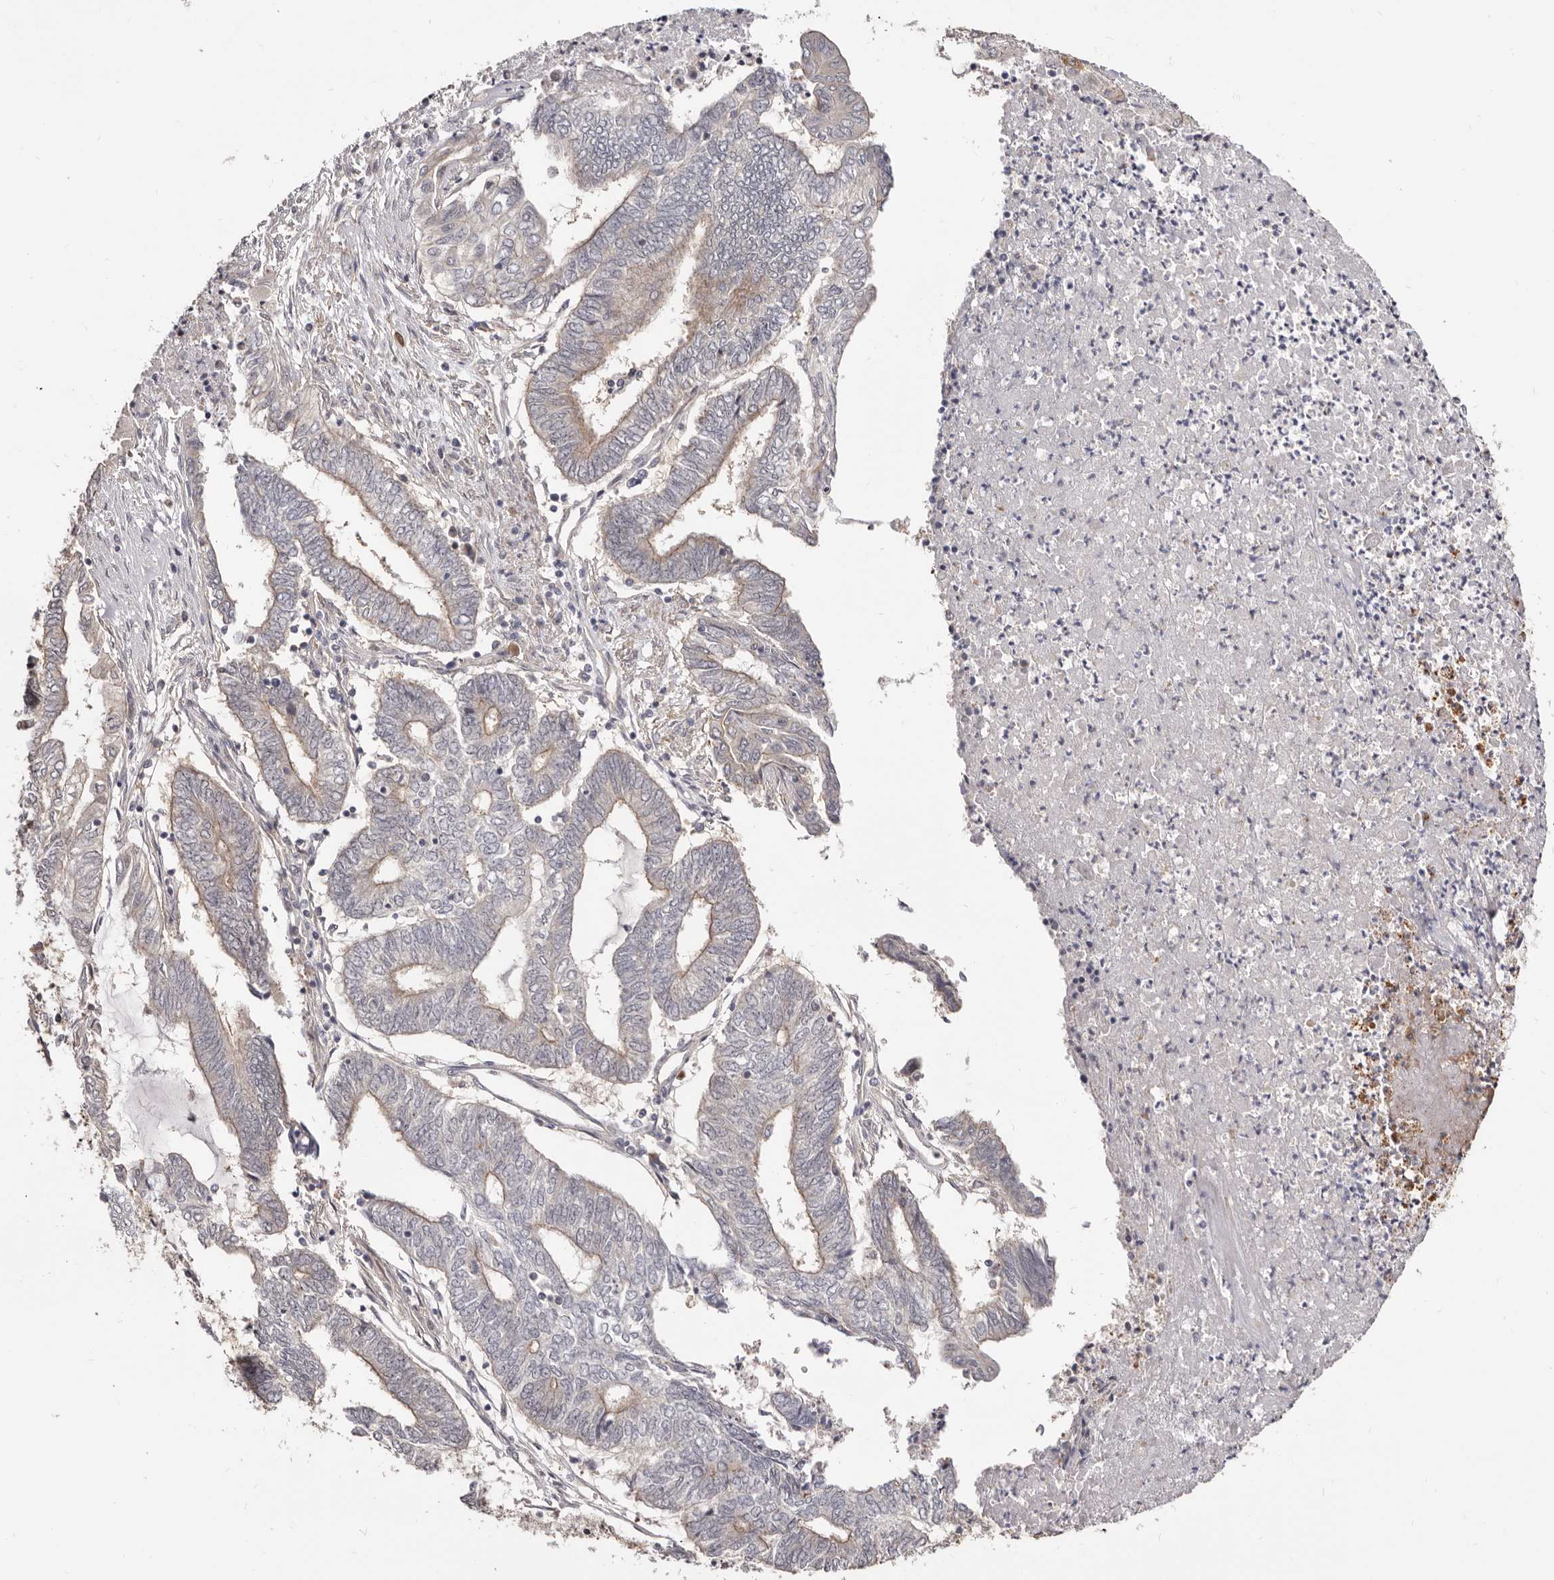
{"staining": {"intensity": "weak", "quantity": "<25%", "location": "cytoplasmic/membranous"}, "tissue": "endometrial cancer", "cell_type": "Tumor cells", "image_type": "cancer", "snomed": [{"axis": "morphology", "description": "Adenocarcinoma, NOS"}, {"axis": "topography", "description": "Uterus"}, {"axis": "topography", "description": "Endometrium"}], "caption": "Tumor cells show no significant protein positivity in endometrial cancer (adenocarcinoma).", "gene": "GPATCH4", "patient": {"sex": "female", "age": 70}}